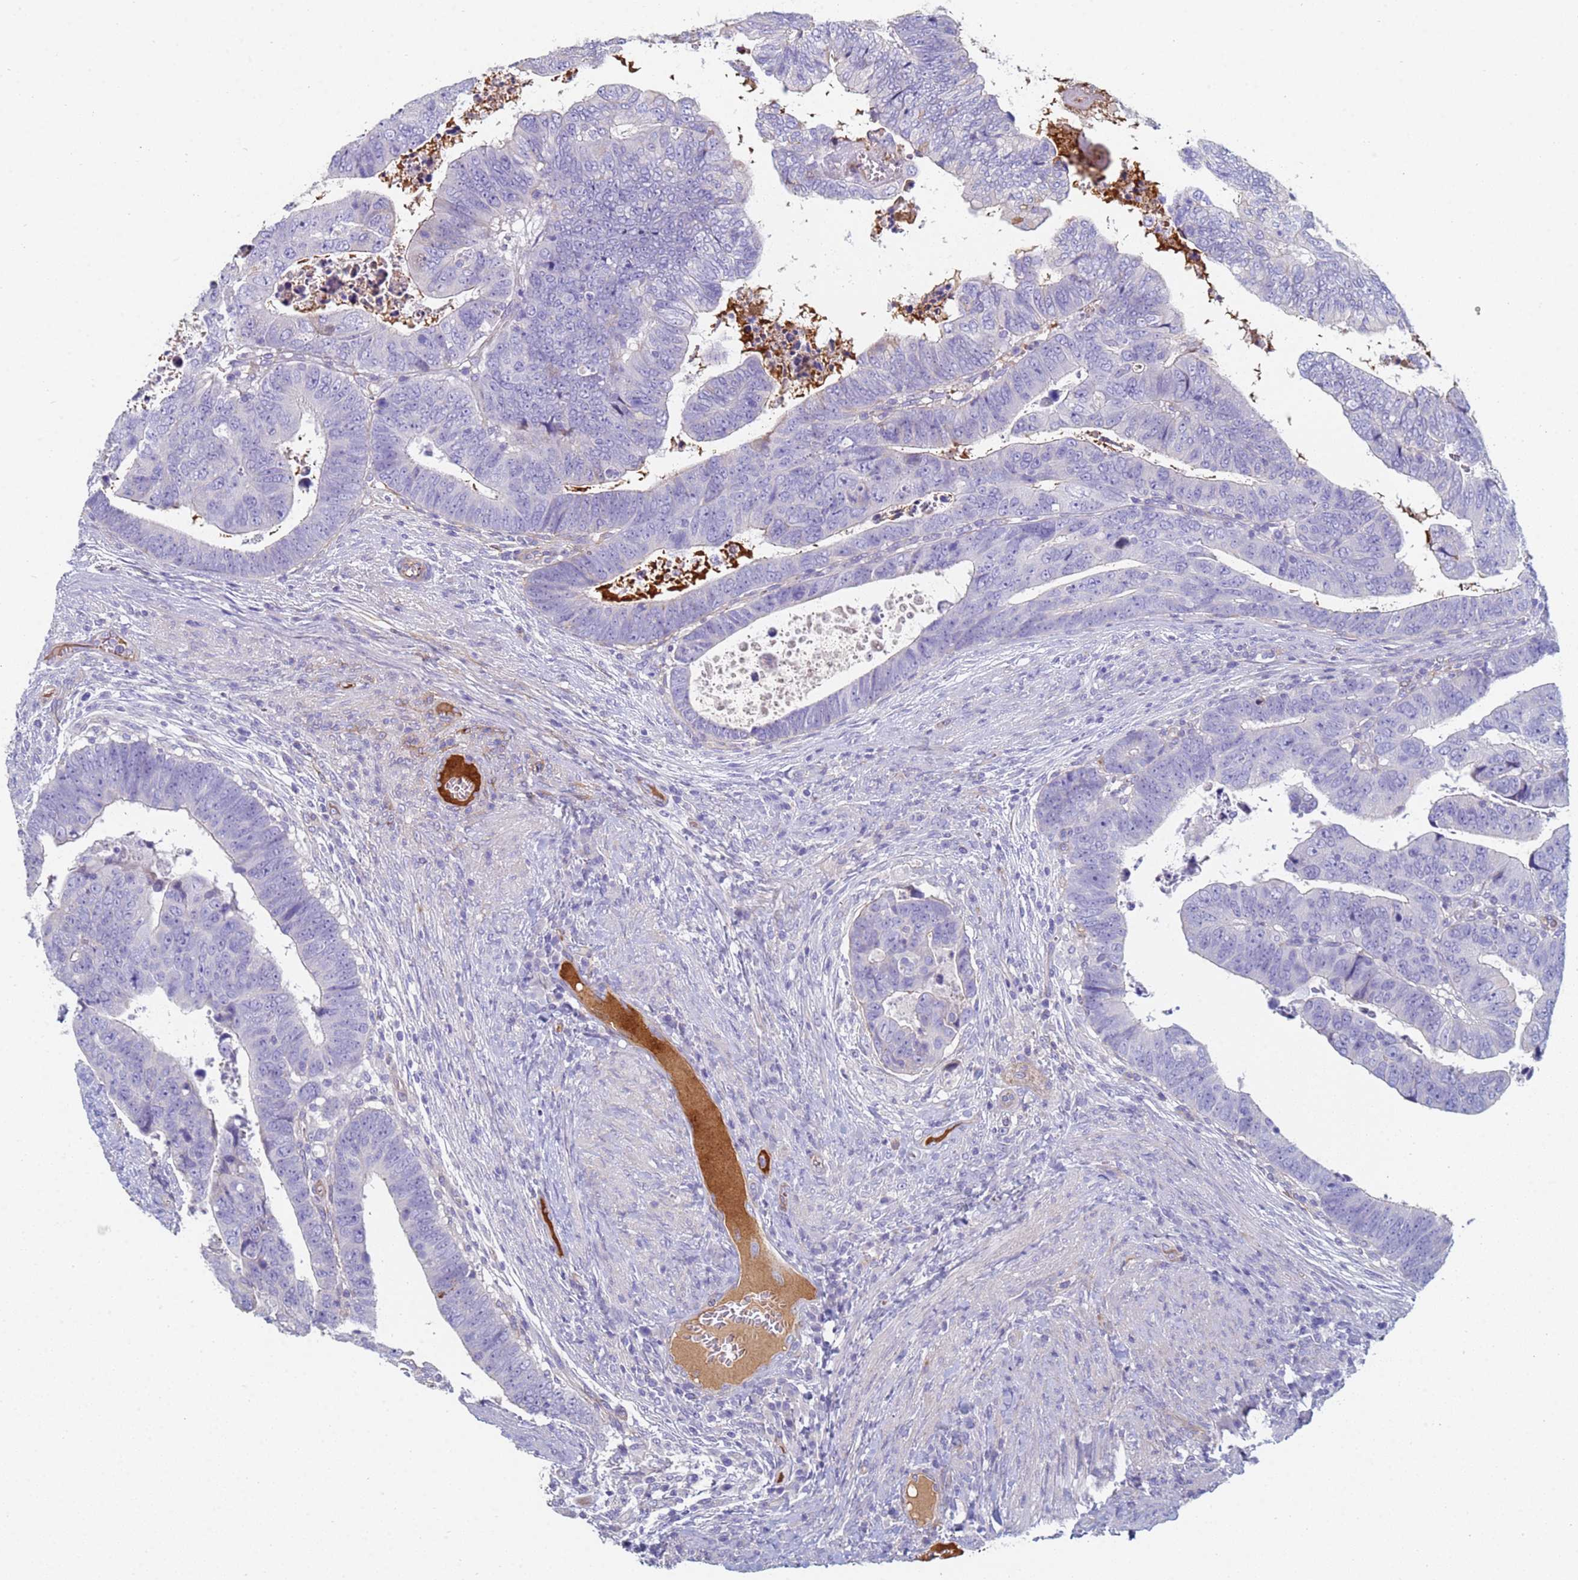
{"staining": {"intensity": "negative", "quantity": "none", "location": "none"}, "tissue": "colorectal cancer", "cell_type": "Tumor cells", "image_type": "cancer", "snomed": [{"axis": "morphology", "description": "Normal tissue, NOS"}, {"axis": "morphology", "description": "Adenocarcinoma, NOS"}, {"axis": "topography", "description": "Rectum"}], "caption": "Immunohistochemistry micrograph of neoplastic tissue: human colorectal adenocarcinoma stained with DAB exhibits no significant protein positivity in tumor cells.", "gene": "ABCA8", "patient": {"sex": "female", "age": 65}}